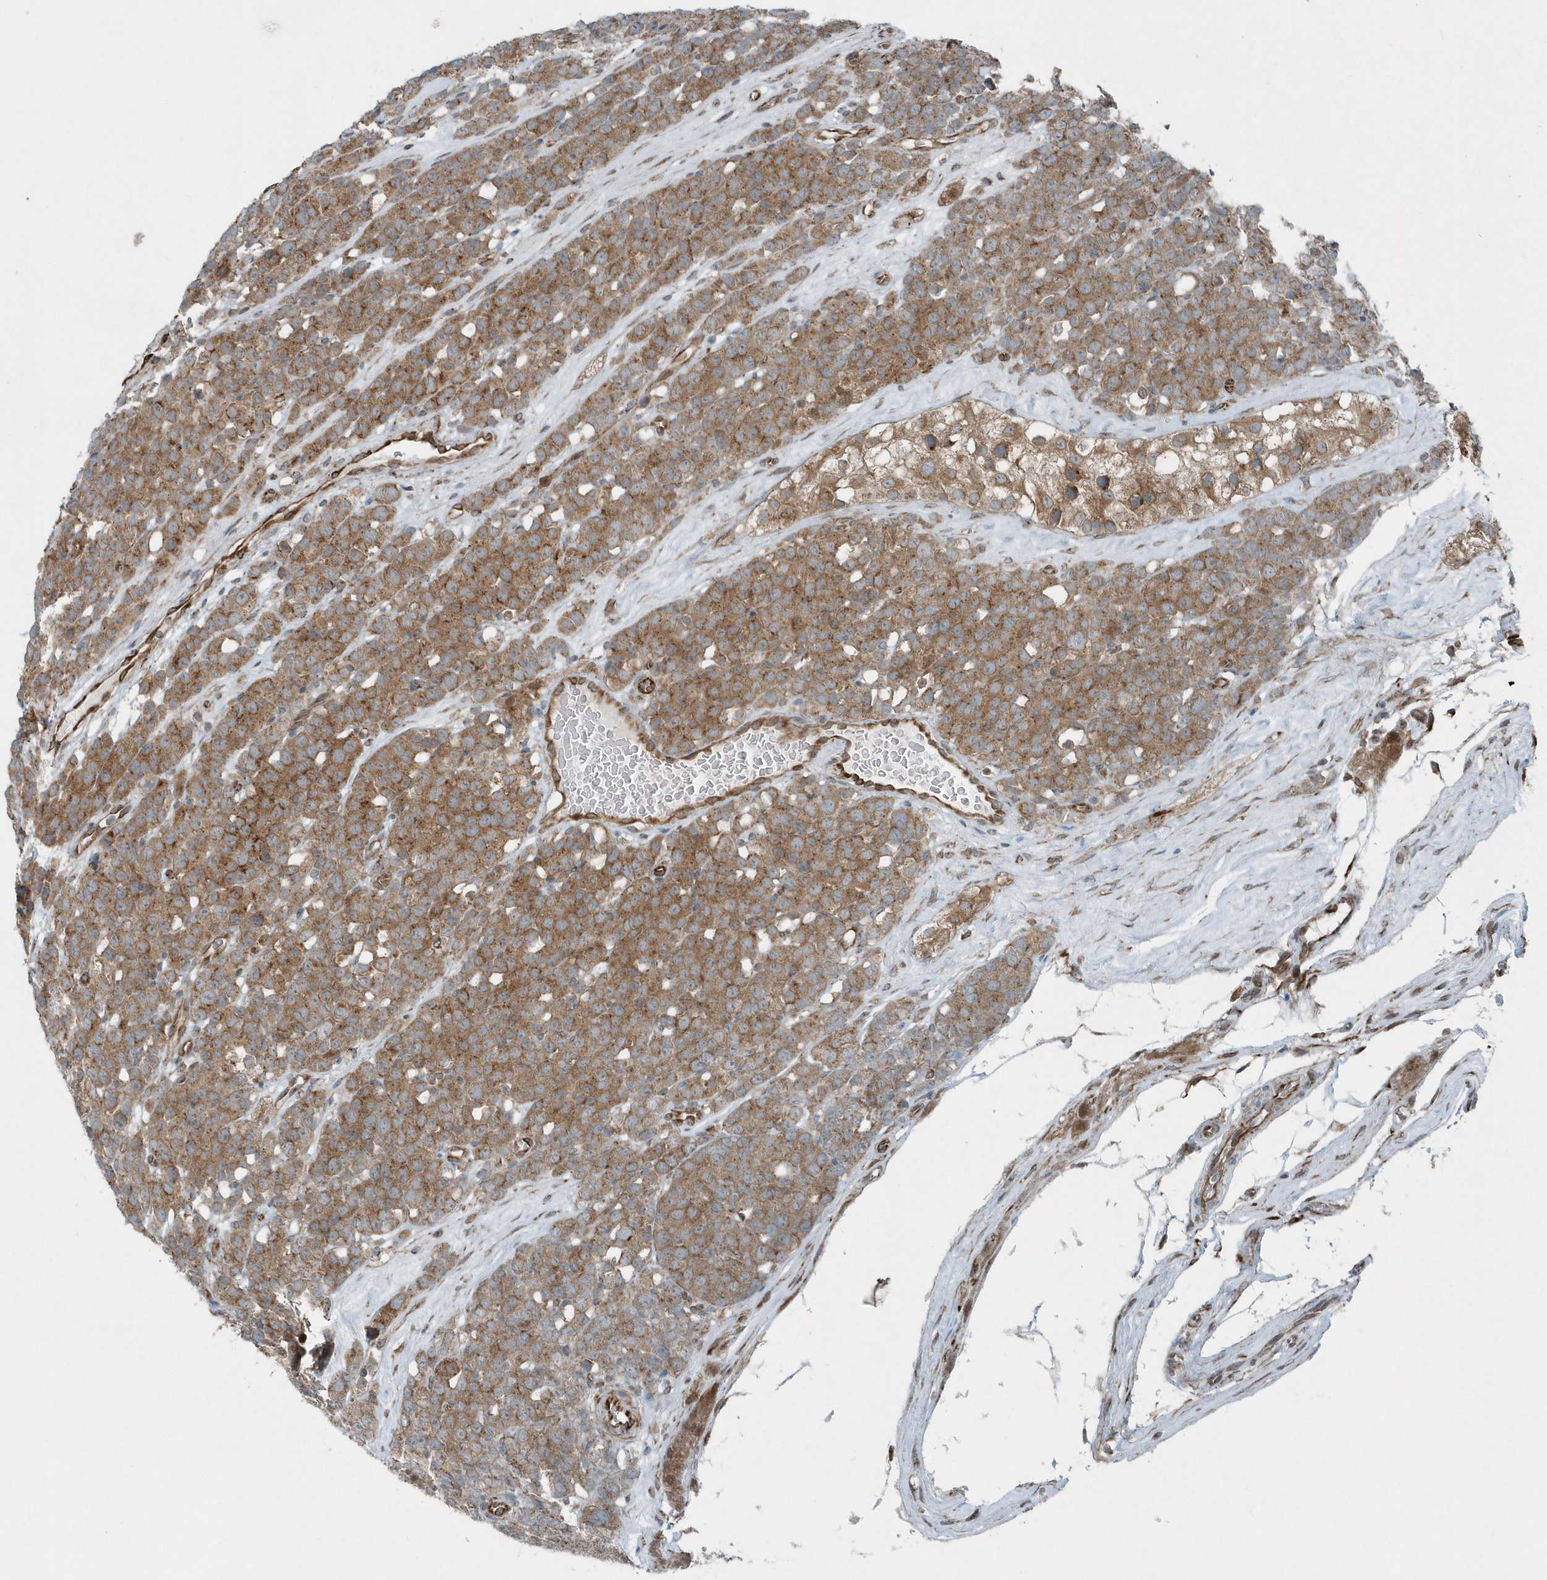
{"staining": {"intensity": "moderate", "quantity": ">75%", "location": "cytoplasmic/membranous"}, "tissue": "testis cancer", "cell_type": "Tumor cells", "image_type": "cancer", "snomed": [{"axis": "morphology", "description": "Seminoma, NOS"}, {"axis": "topography", "description": "Testis"}], "caption": "Immunohistochemistry (IHC) micrograph of neoplastic tissue: human testis seminoma stained using immunohistochemistry shows medium levels of moderate protein expression localized specifically in the cytoplasmic/membranous of tumor cells, appearing as a cytoplasmic/membranous brown color.", "gene": "GCC2", "patient": {"sex": "male", "age": 71}}